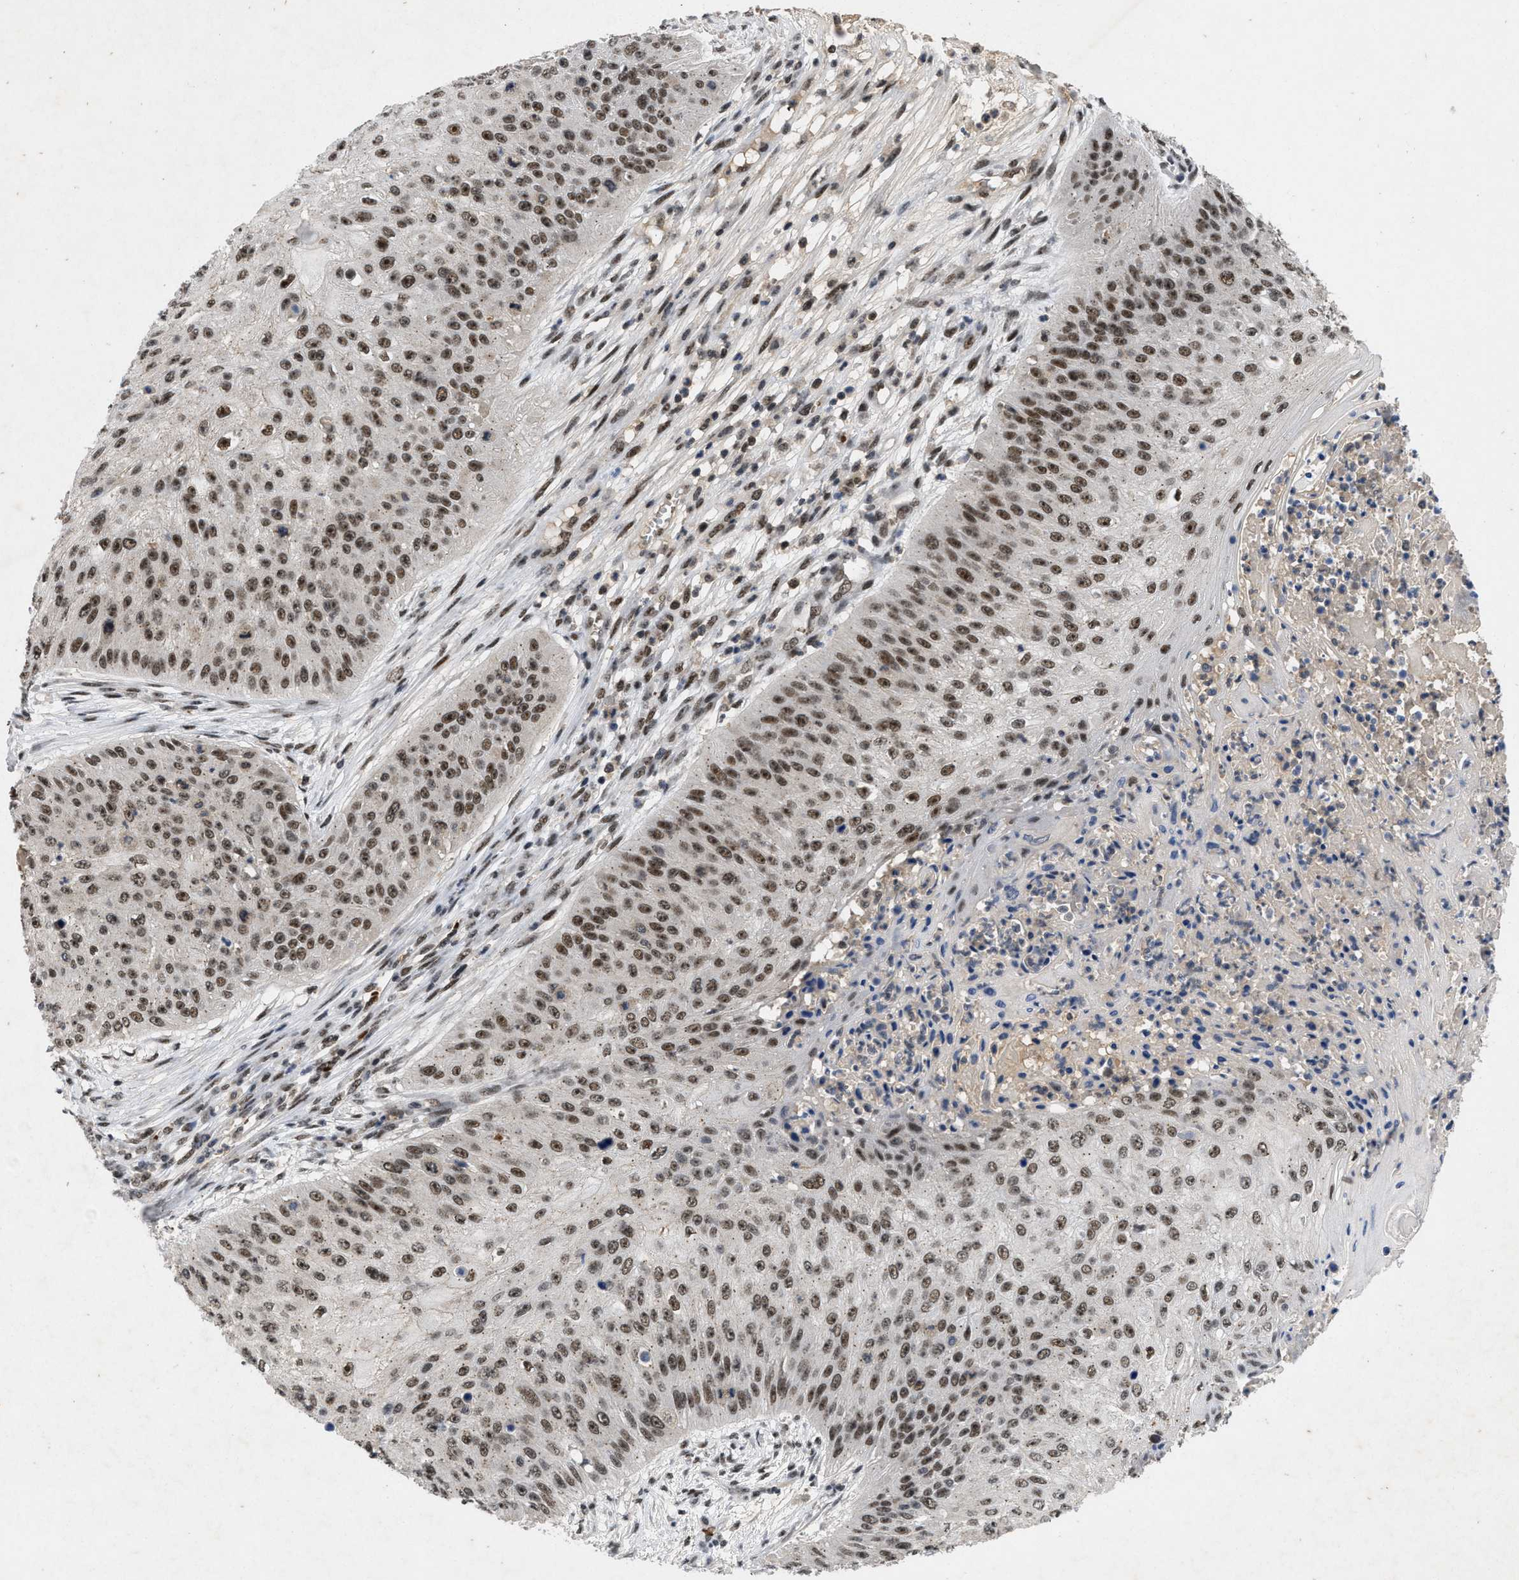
{"staining": {"intensity": "moderate", "quantity": ">75%", "location": "nuclear"}, "tissue": "skin cancer", "cell_type": "Tumor cells", "image_type": "cancer", "snomed": [{"axis": "morphology", "description": "Squamous cell carcinoma, NOS"}, {"axis": "topography", "description": "Skin"}], "caption": "Immunohistochemistry (IHC) photomicrograph of neoplastic tissue: skin cancer stained using immunohistochemistry displays medium levels of moderate protein expression localized specifically in the nuclear of tumor cells, appearing as a nuclear brown color.", "gene": "ZNF346", "patient": {"sex": "female", "age": 80}}